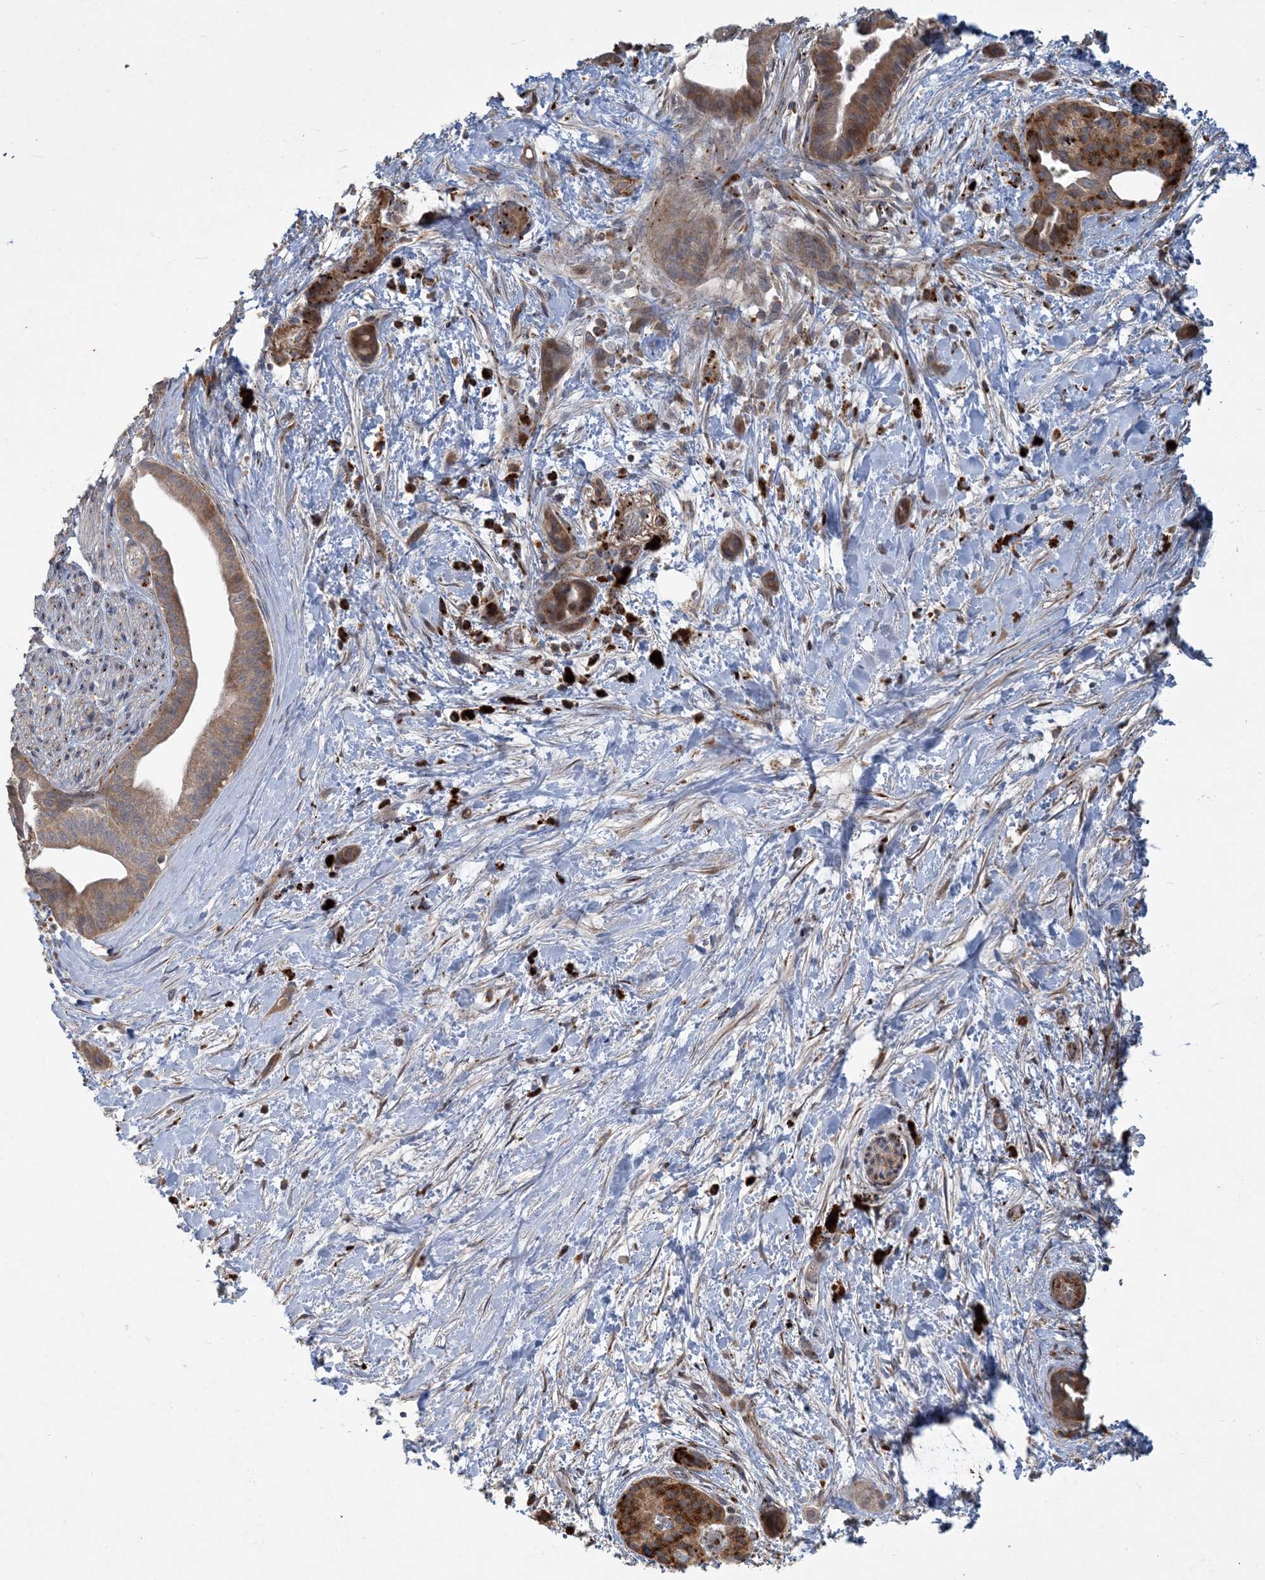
{"staining": {"intensity": "moderate", "quantity": ">75%", "location": "cytoplasmic/membranous"}, "tissue": "pancreatic cancer", "cell_type": "Tumor cells", "image_type": "cancer", "snomed": [{"axis": "morphology", "description": "Normal tissue, NOS"}, {"axis": "morphology", "description": "Adenocarcinoma, NOS"}, {"axis": "topography", "description": "Pancreas"}, {"axis": "topography", "description": "Peripheral nerve tissue"}], "caption": "High-power microscopy captured an immunohistochemistry image of pancreatic adenocarcinoma, revealing moderate cytoplasmic/membranous positivity in approximately >75% of tumor cells.", "gene": "LTN1", "patient": {"sex": "female", "age": 63}}